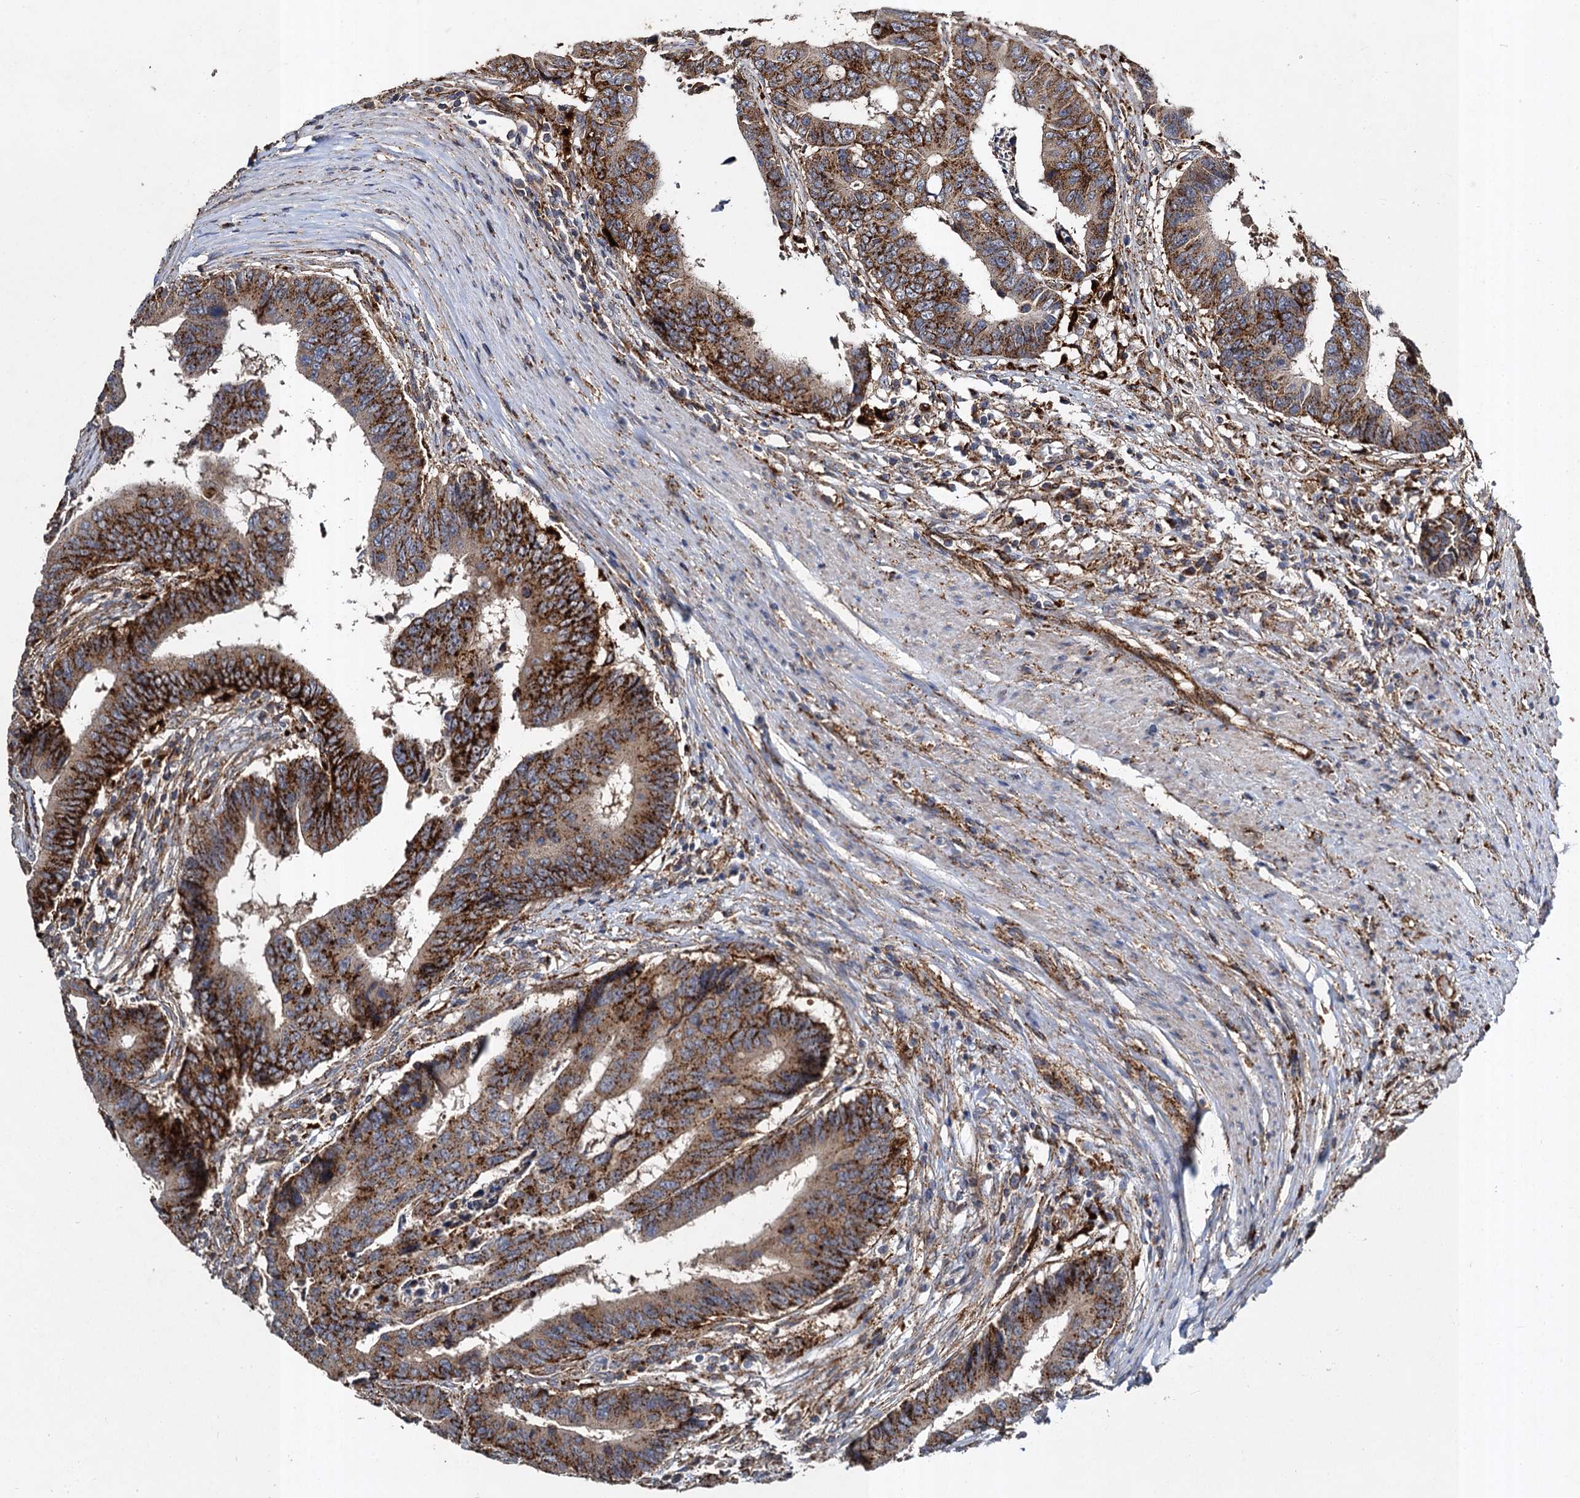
{"staining": {"intensity": "strong", "quantity": ">75%", "location": "cytoplasmic/membranous"}, "tissue": "colorectal cancer", "cell_type": "Tumor cells", "image_type": "cancer", "snomed": [{"axis": "morphology", "description": "Adenocarcinoma, NOS"}, {"axis": "topography", "description": "Rectum"}], "caption": "Colorectal cancer (adenocarcinoma) tissue displays strong cytoplasmic/membranous staining in approximately >75% of tumor cells, visualized by immunohistochemistry. The staining was performed using DAB (3,3'-diaminobenzidine), with brown indicating positive protein expression. Nuclei are stained blue with hematoxylin.", "gene": "GBA1", "patient": {"sex": "male", "age": 84}}